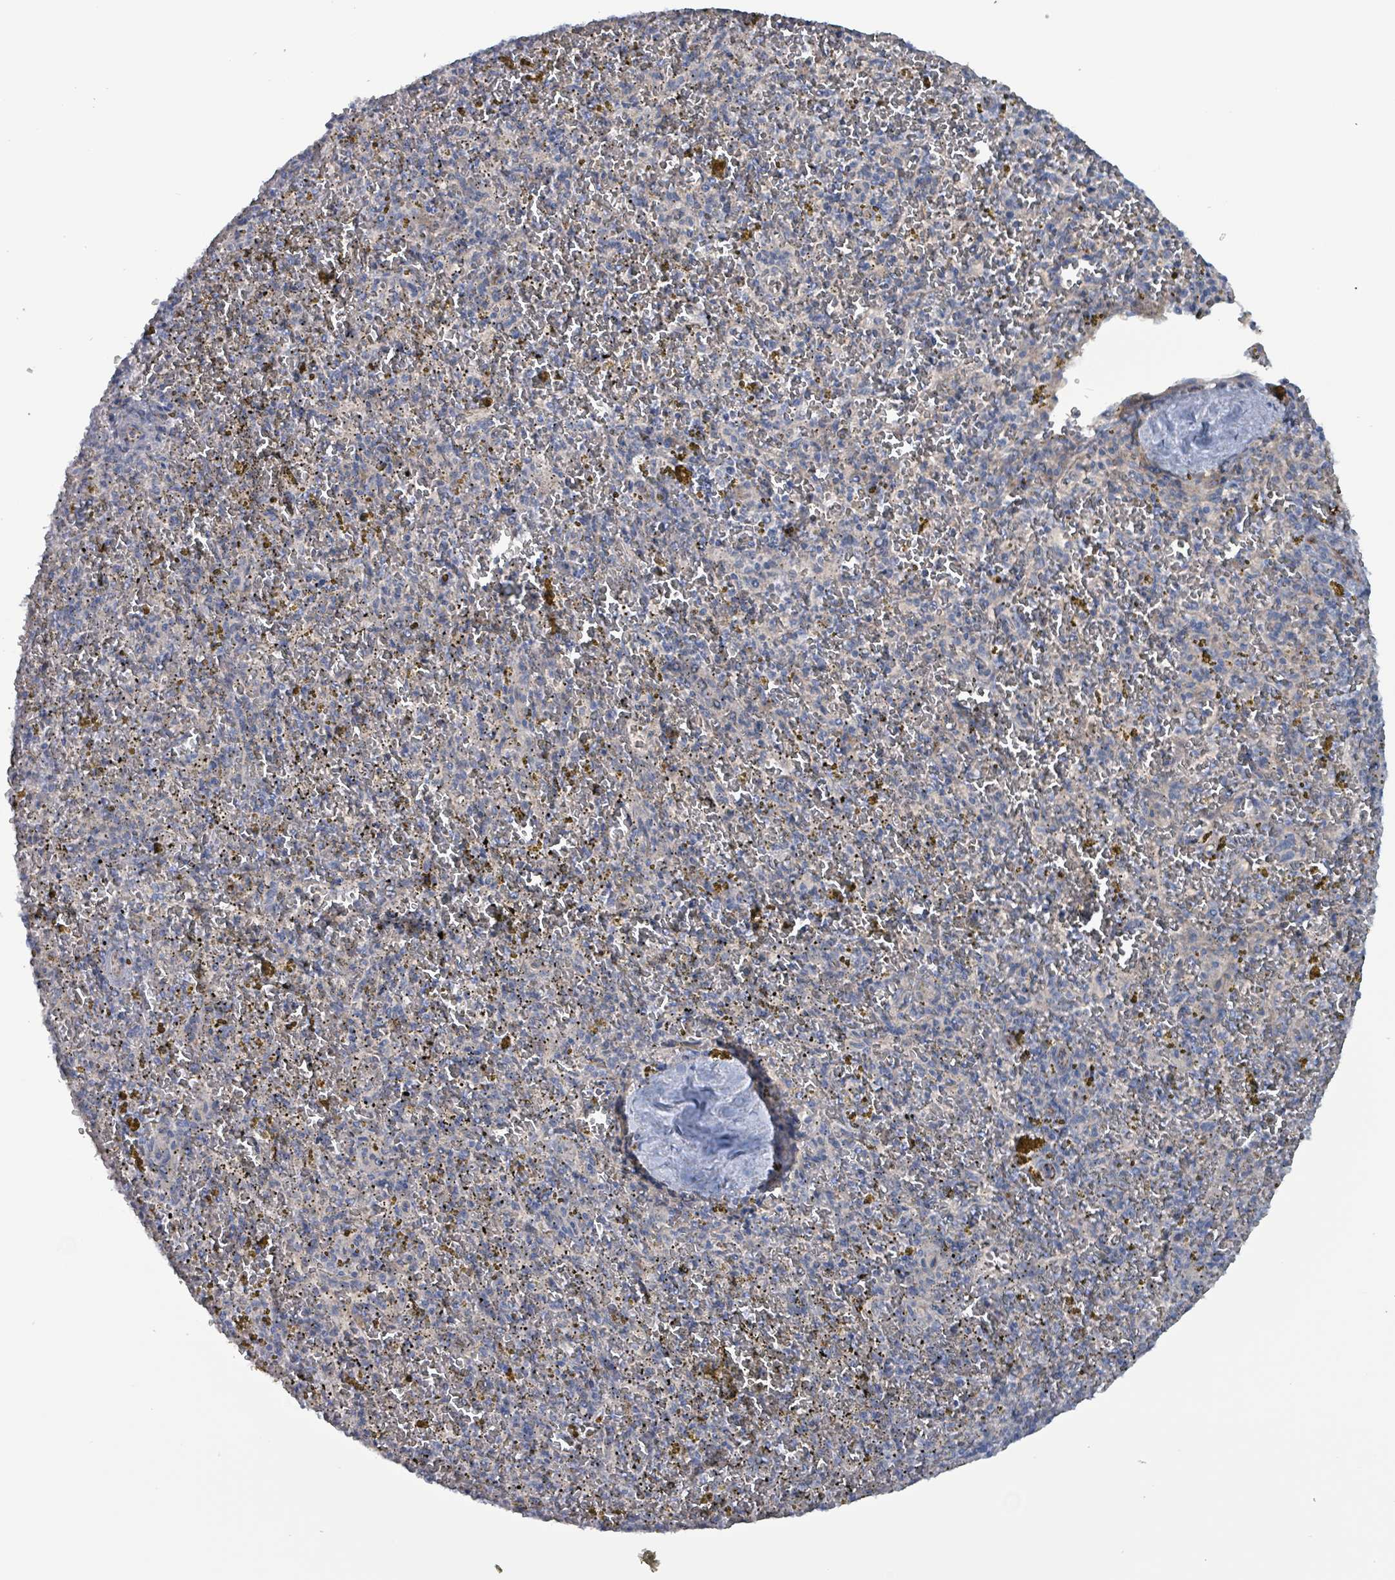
{"staining": {"intensity": "negative", "quantity": "none", "location": "none"}, "tissue": "spleen", "cell_type": "Cells in red pulp", "image_type": "normal", "snomed": [{"axis": "morphology", "description": "Normal tissue, NOS"}, {"axis": "topography", "description": "Spleen"}], "caption": "Immunohistochemistry (IHC) histopathology image of unremarkable spleen: spleen stained with DAB (3,3'-diaminobenzidine) exhibits no significant protein expression in cells in red pulp. The staining is performed using DAB (3,3'-diaminobenzidine) brown chromogen with nuclei counter-stained in using hematoxylin.", "gene": "TAAR5", "patient": {"sex": "male", "age": 57}}